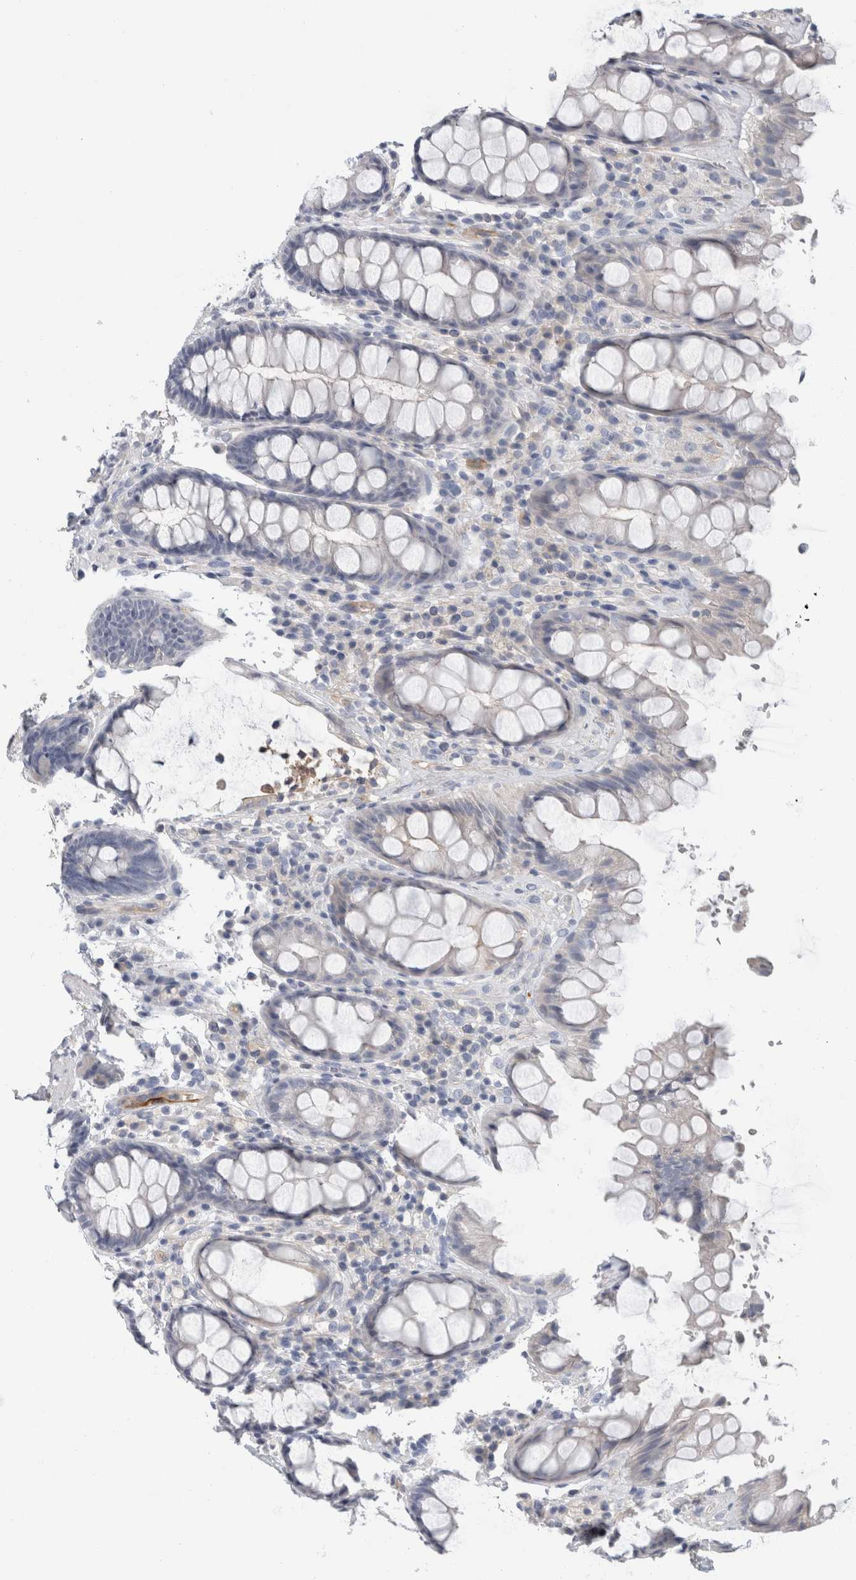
{"staining": {"intensity": "strong", "quantity": "<25%", "location": "cytoplasmic/membranous"}, "tissue": "rectum", "cell_type": "Glandular cells", "image_type": "normal", "snomed": [{"axis": "morphology", "description": "Normal tissue, NOS"}, {"axis": "topography", "description": "Rectum"}], "caption": "Human rectum stained with a brown dye demonstrates strong cytoplasmic/membranous positive expression in about <25% of glandular cells.", "gene": "CD55", "patient": {"sex": "male", "age": 64}}